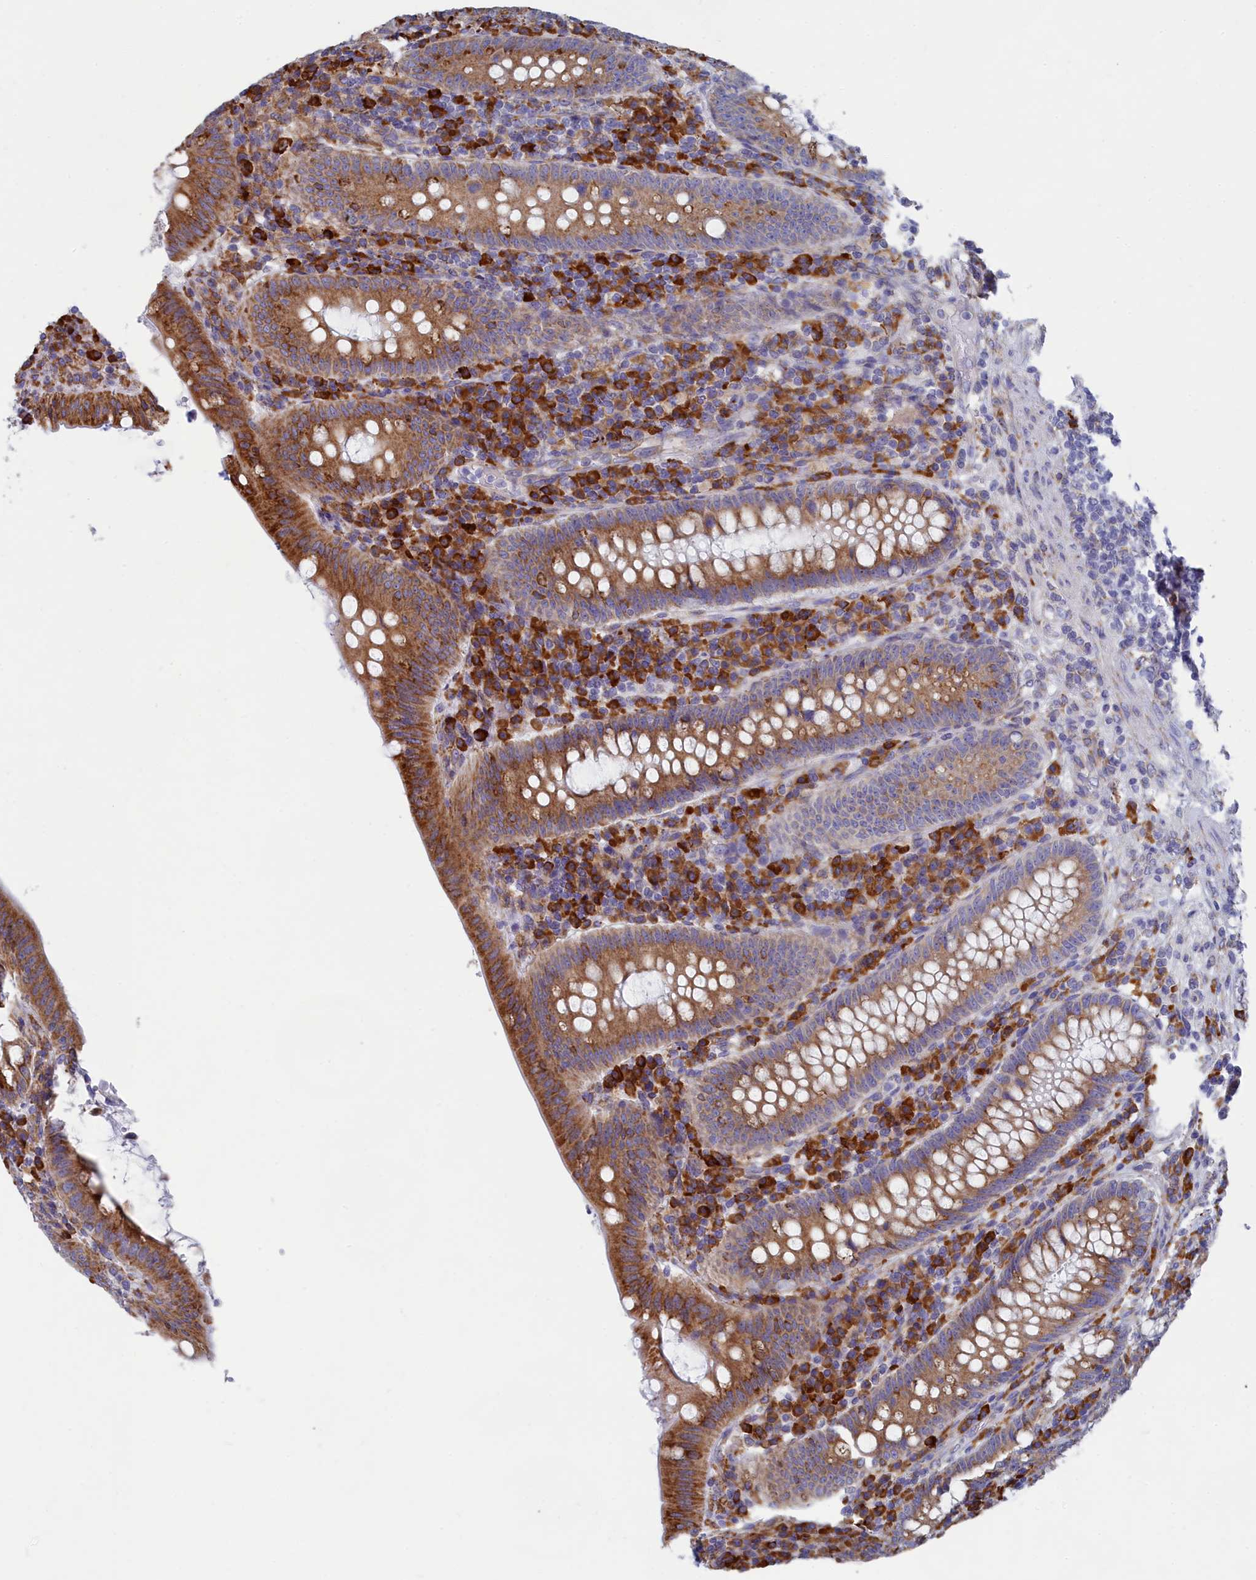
{"staining": {"intensity": "moderate", "quantity": ">75%", "location": "cytoplasmic/membranous"}, "tissue": "appendix", "cell_type": "Glandular cells", "image_type": "normal", "snomed": [{"axis": "morphology", "description": "Normal tissue, NOS"}, {"axis": "topography", "description": "Appendix"}], "caption": "High-power microscopy captured an immunohistochemistry (IHC) image of benign appendix, revealing moderate cytoplasmic/membranous staining in about >75% of glandular cells.", "gene": "WDR35", "patient": {"sex": "male", "age": 78}}